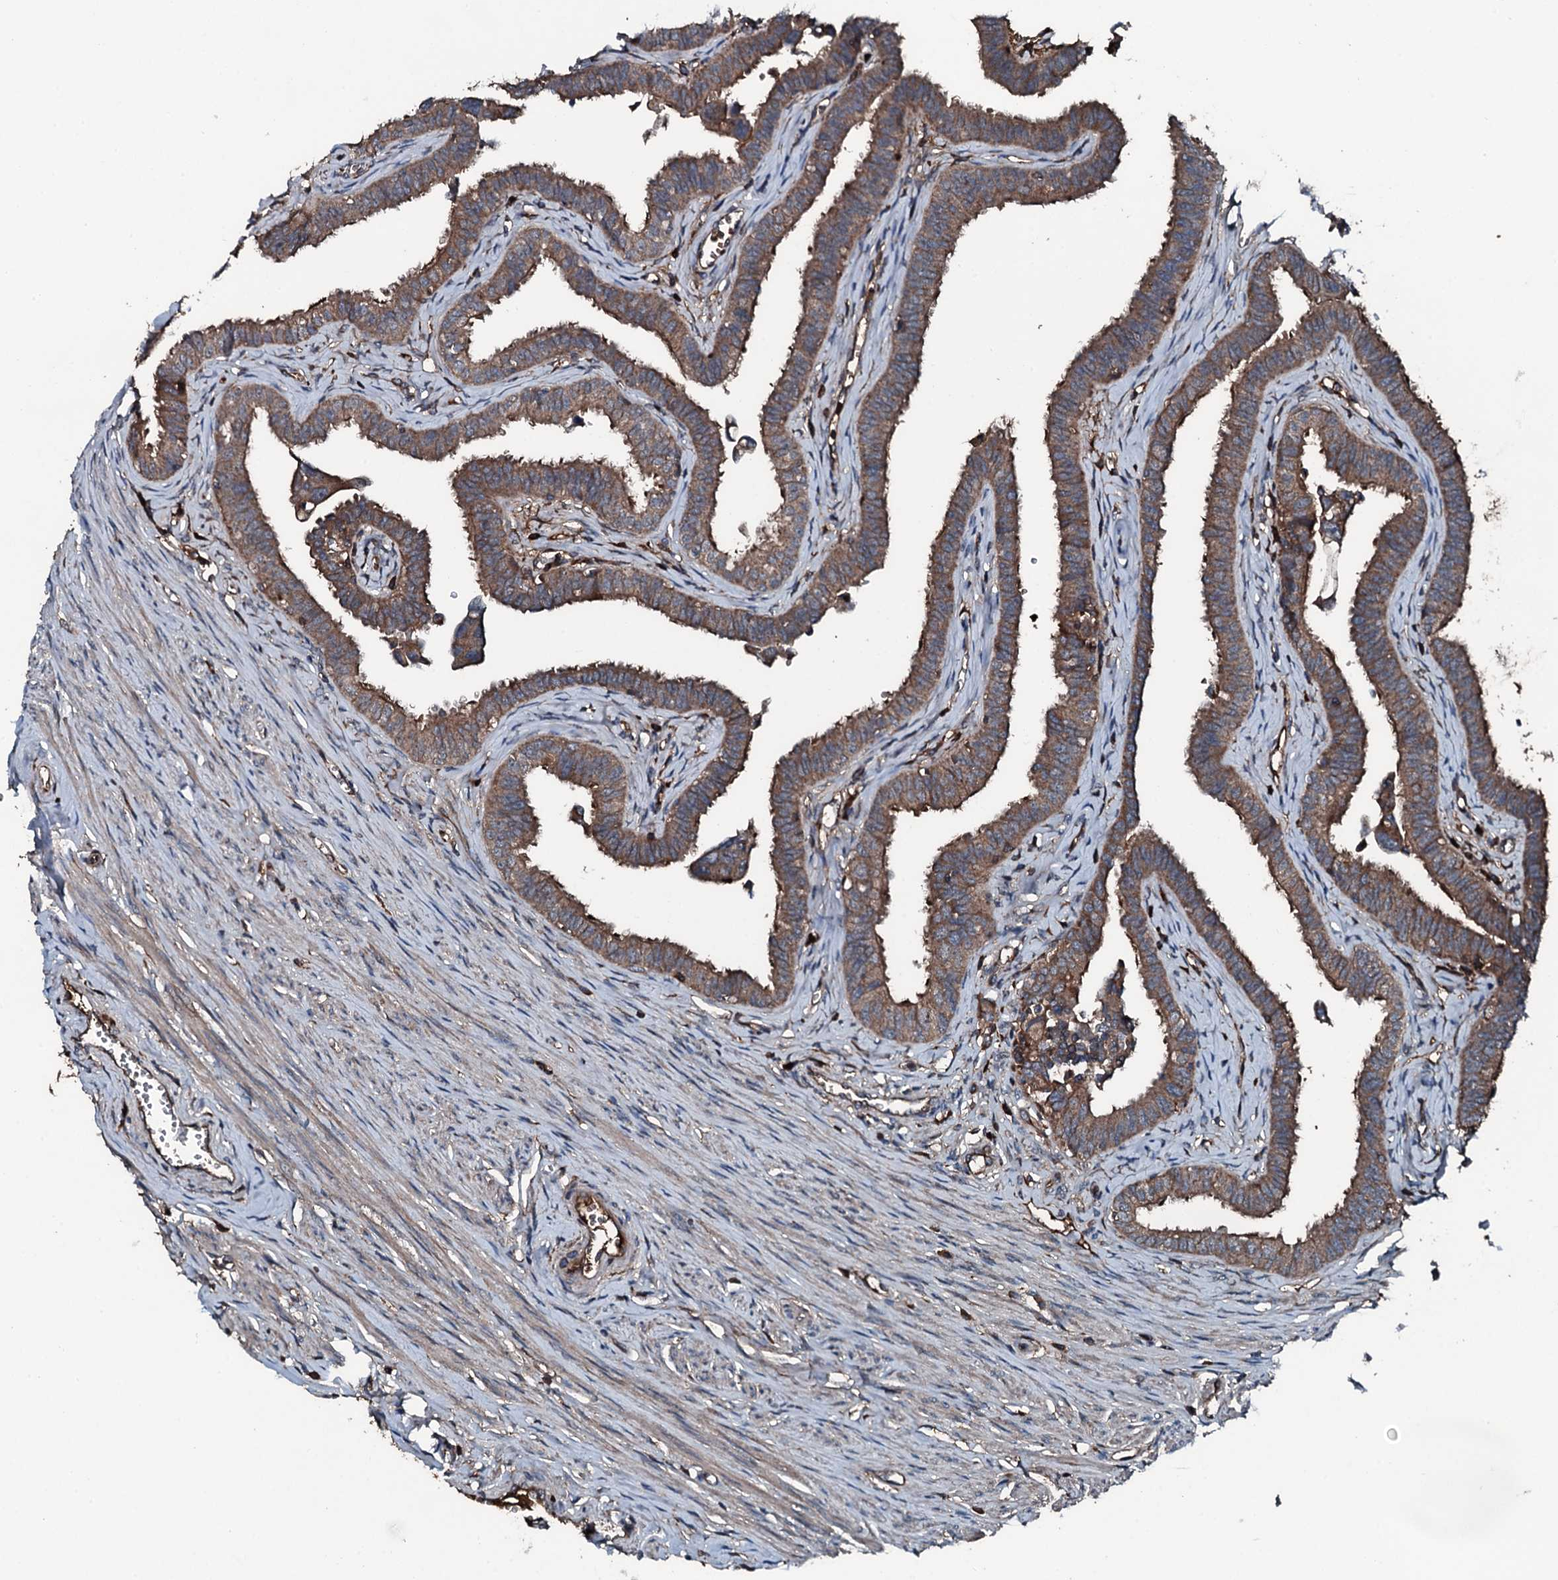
{"staining": {"intensity": "moderate", "quantity": ">75%", "location": "cytoplasmic/membranous"}, "tissue": "fallopian tube", "cell_type": "Glandular cells", "image_type": "normal", "snomed": [{"axis": "morphology", "description": "Normal tissue, NOS"}, {"axis": "morphology", "description": "Carcinoma, NOS"}, {"axis": "topography", "description": "Fallopian tube"}, {"axis": "topography", "description": "Ovary"}], "caption": "IHC photomicrograph of unremarkable human fallopian tube stained for a protein (brown), which displays medium levels of moderate cytoplasmic/membranous expression in approximately >75% of glandular cells.", "gene": "TRIM7", "patient": {"sex": "female", "age": 59}}